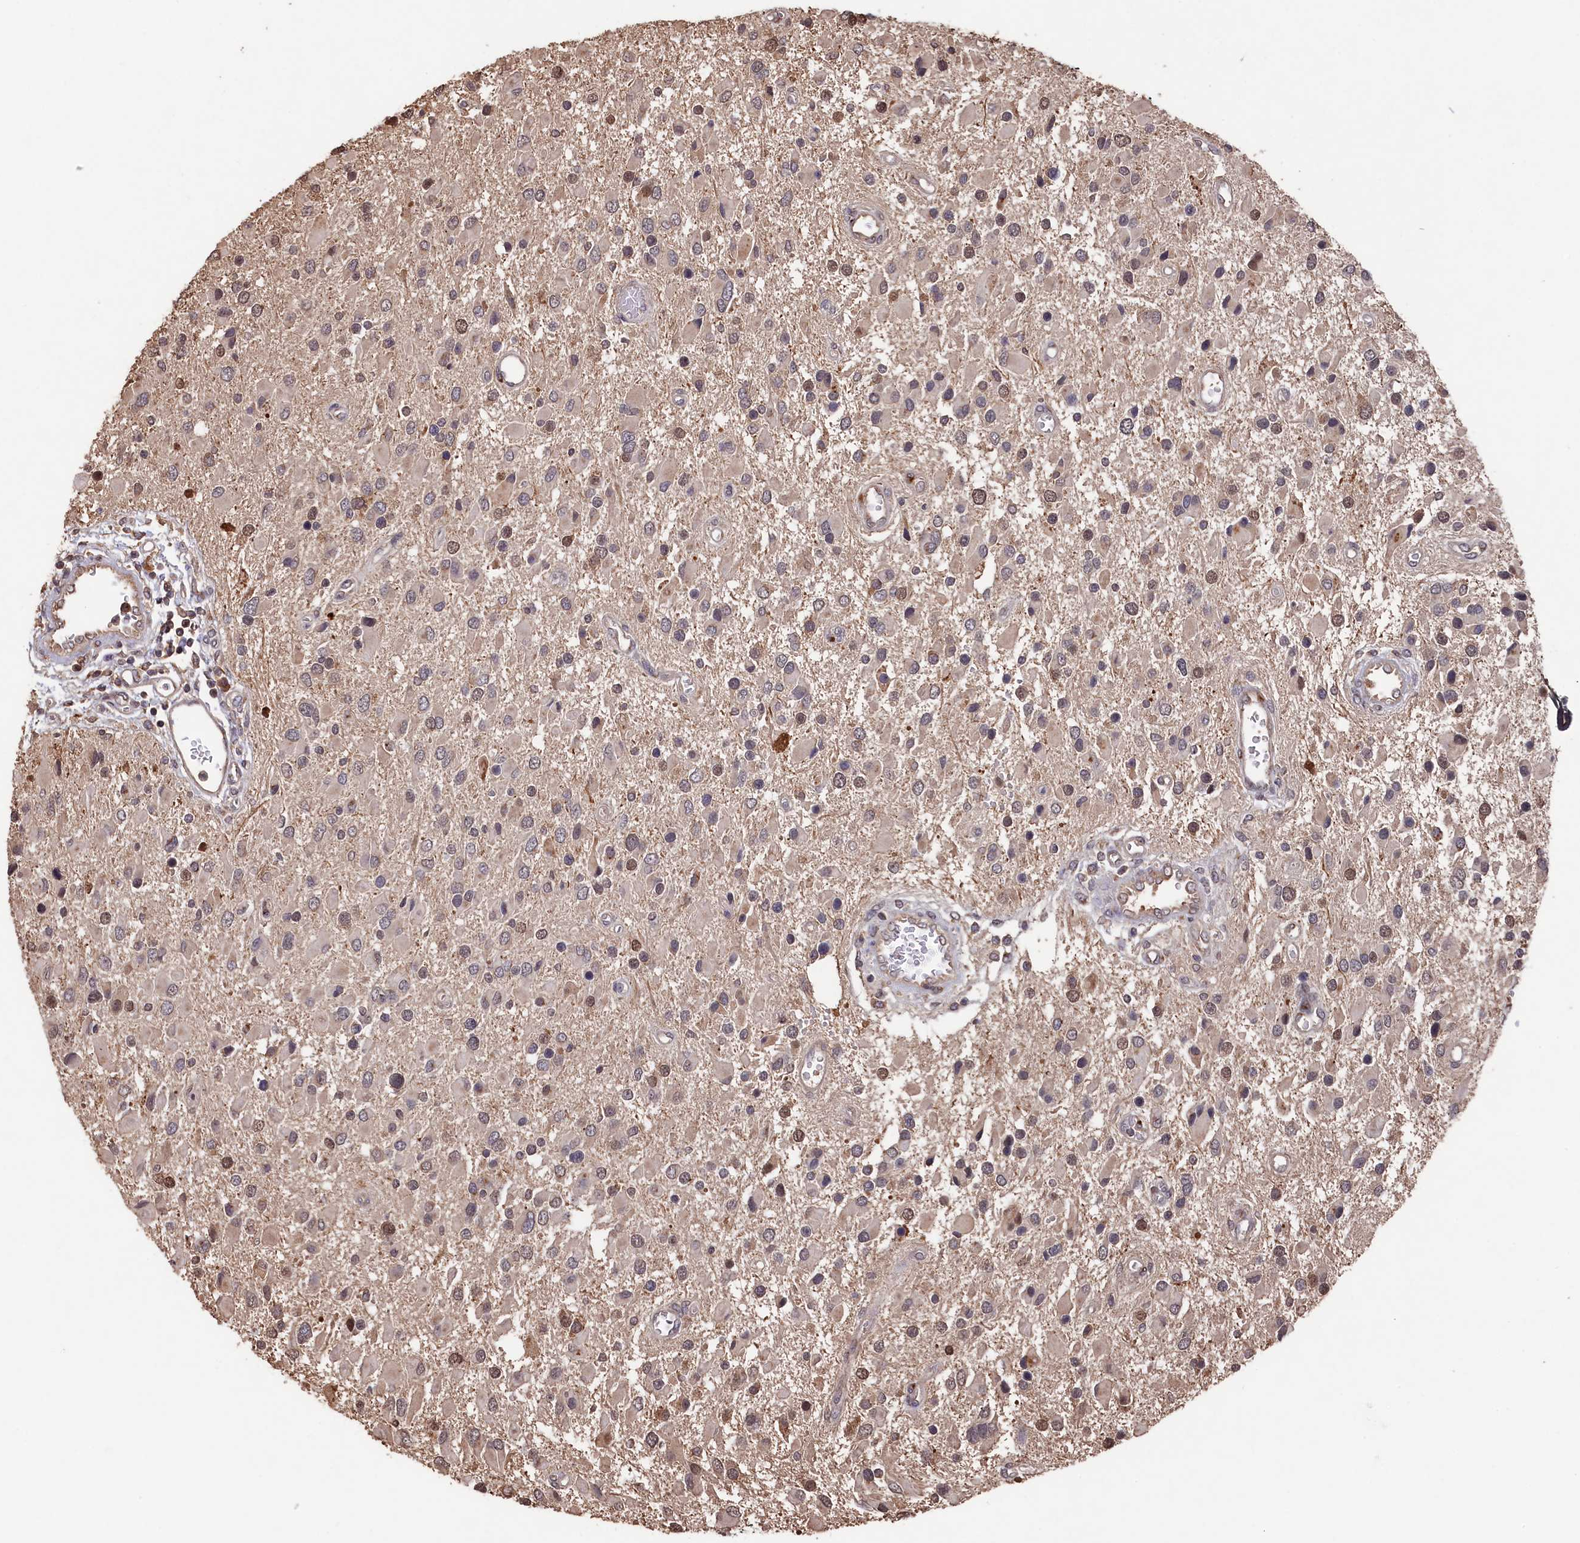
{"staining": {"intensity": "weak", "quantity": "25%-75%", "location": "cytoplasmic/membranous,nuclear"}, "tissue": "glioma", "cell_type": "Tumor cells", "image_type": "cancer", "snomed": [{"axis": "morphology", "description": "Glioma, malignant, High grade"}, {"axis": "topography", "description": "Brain"}], "caption": "The image reveals a brown stain indicating the presence of a protein in the cytoplasmic/membranous and nuclear of tumor cells in glioma.", "gene": "NAA60", "patient": {"sex": "male", "age": 53}}